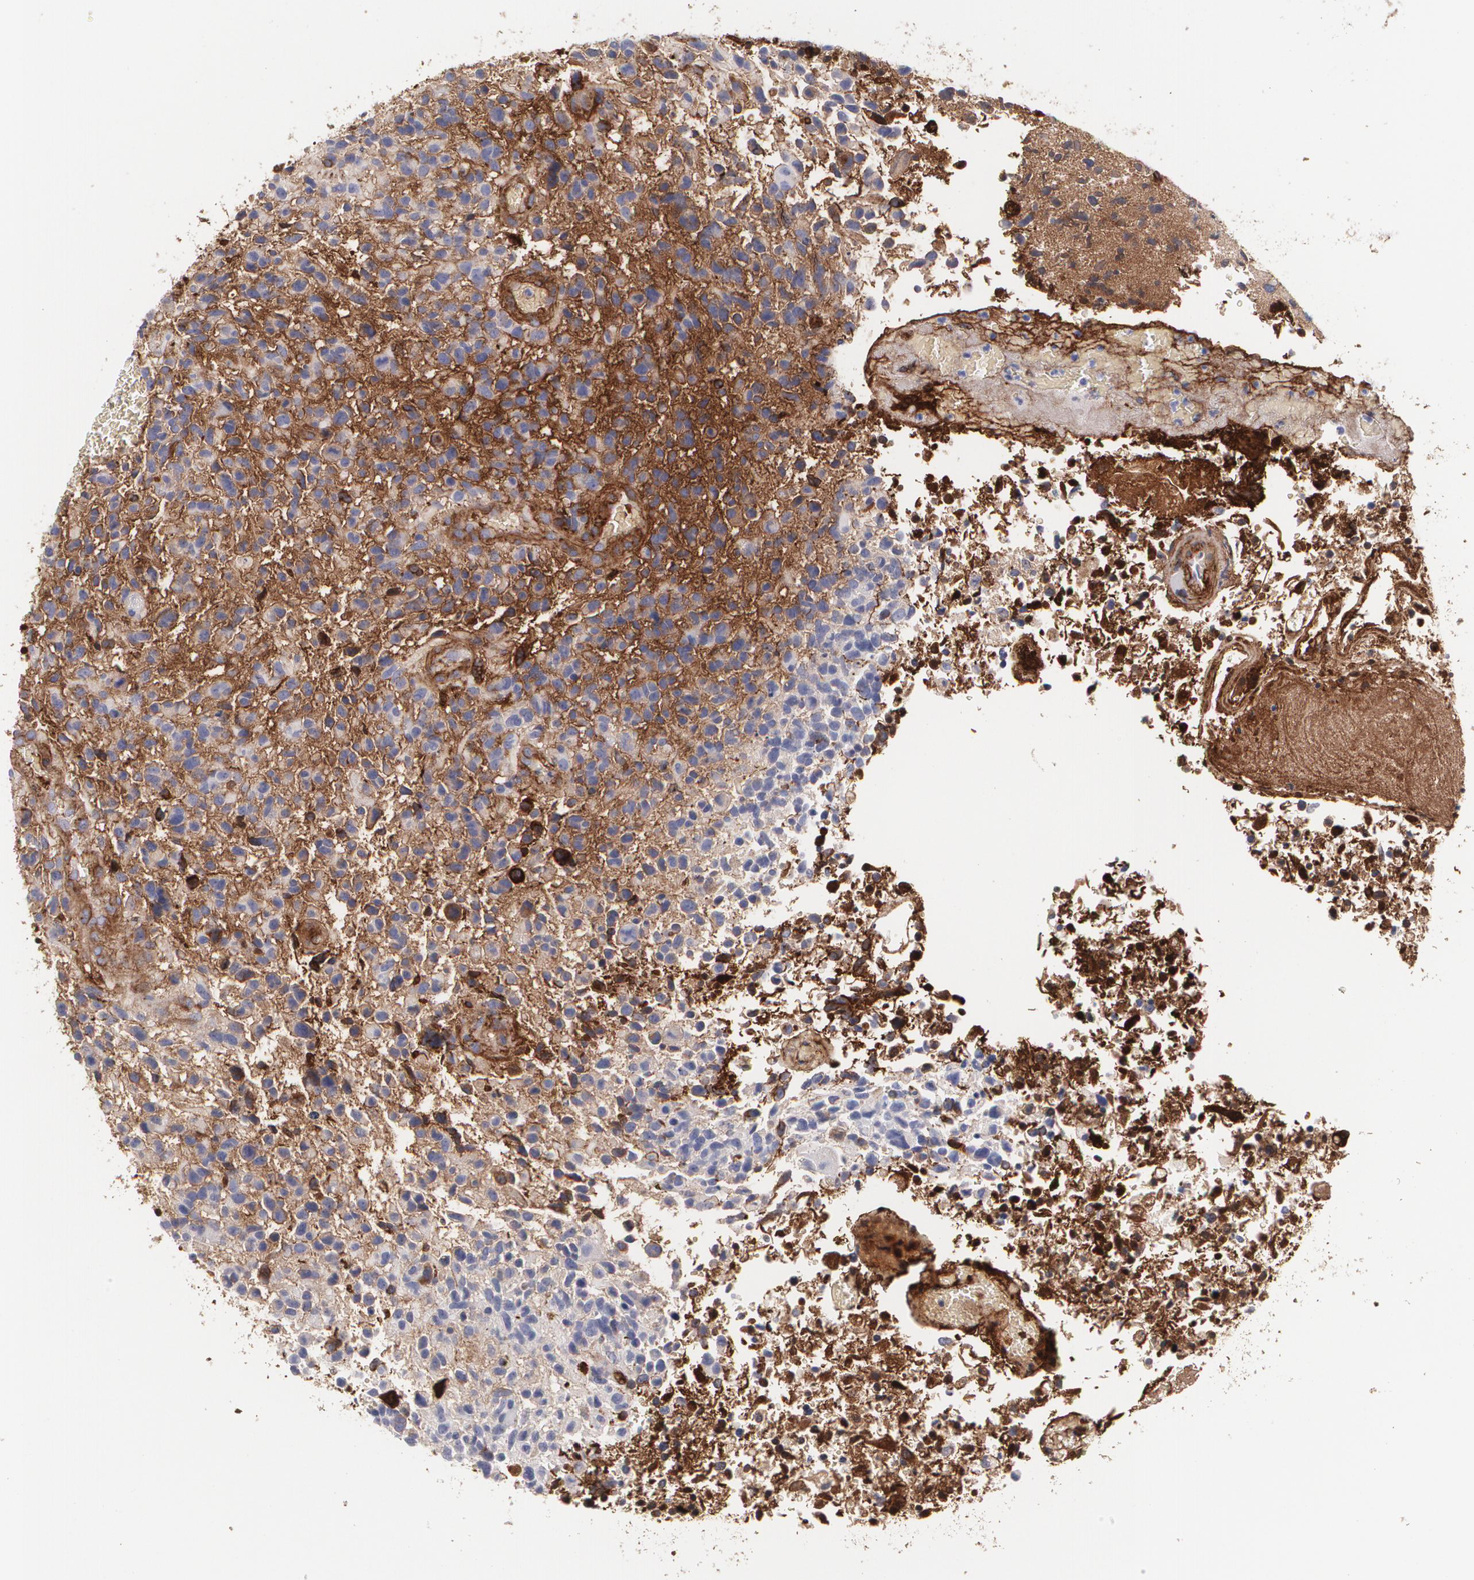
{"staining": {"intensity": "negative", "quantity": "none", "location": "none"}, "tissue": "glioma", "cell_type": "Tumor cells", "image_type": "cancer", "snomed": [{"axis": "morphology", "description": "Glioma, malignant, High grade"}, {"axis": "topography", "description": "Brain"}], "caption": "An image of human high-grade glioma (malignant) is negative for staining in tumor cells.", "gene": "FBLN1", "patient": {"sex": "male", "age": 72}}